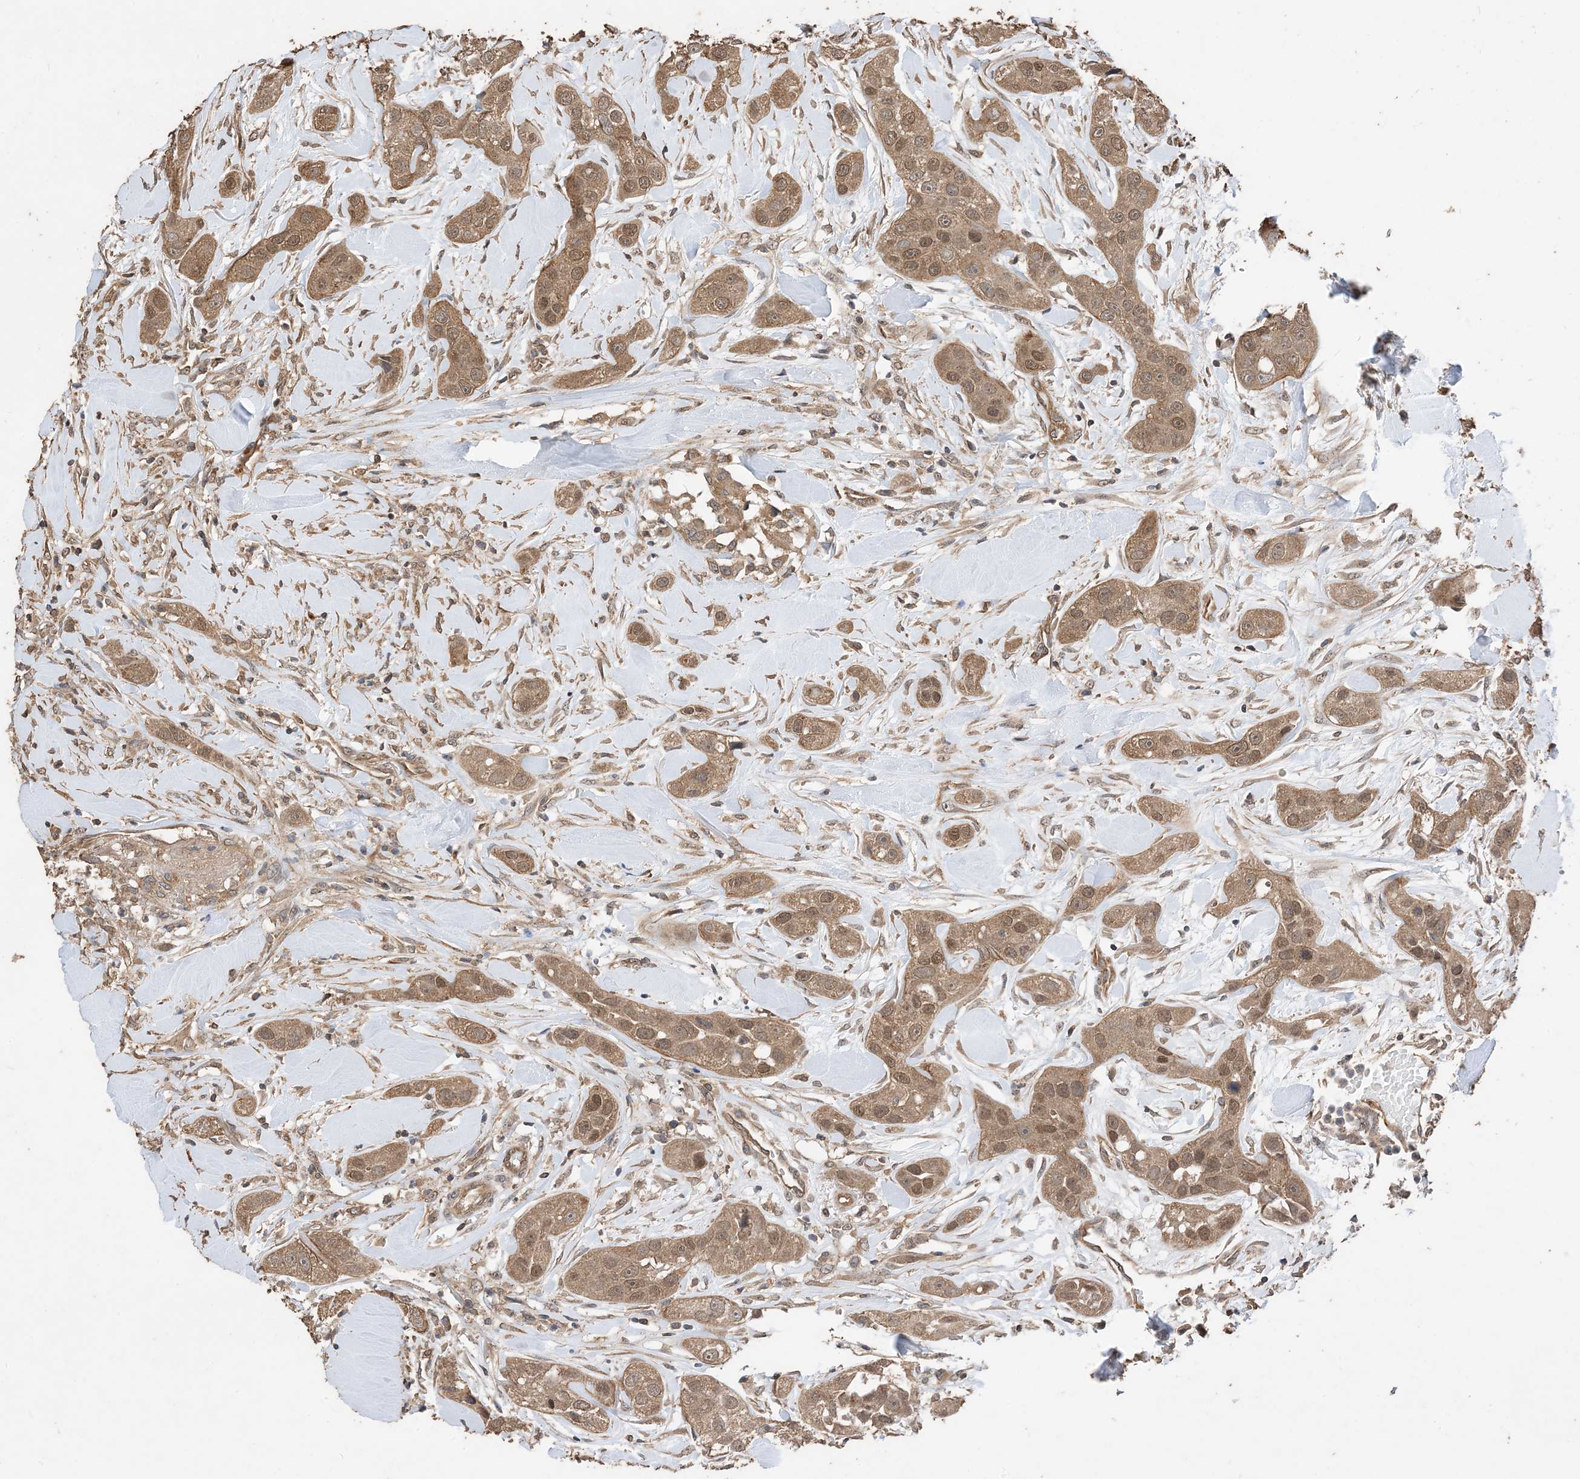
{"staining": {"intensity": "moderate", "quantity": ">75%", "location": "cytoplasmic/membranous,nuclear"}, "tissue": "head and neck cancer", "cell_type": "Tumor cells", "image_type": "cancer", "snomed": [{"axis": "morphology", "description": "Normal tissue, NOS"}, {"axis": "morphology", "description": "Squamous cell carcinoma, NOS"}, {"axis": "topography", "description": "Skeletal muscle"}, {"axis": "topography", "description": "Head-Neck"}], "caption": "Immunohistochemical staining of human head and neck cancer (squamous cell carcinoma) exhibits moderate cytoplasmic/membranous and nuclear protein positivity in approximately >75% of tumor cells.", "gene": "ZKSCAN5", "patient": {"sex": "male", "age": 51}}